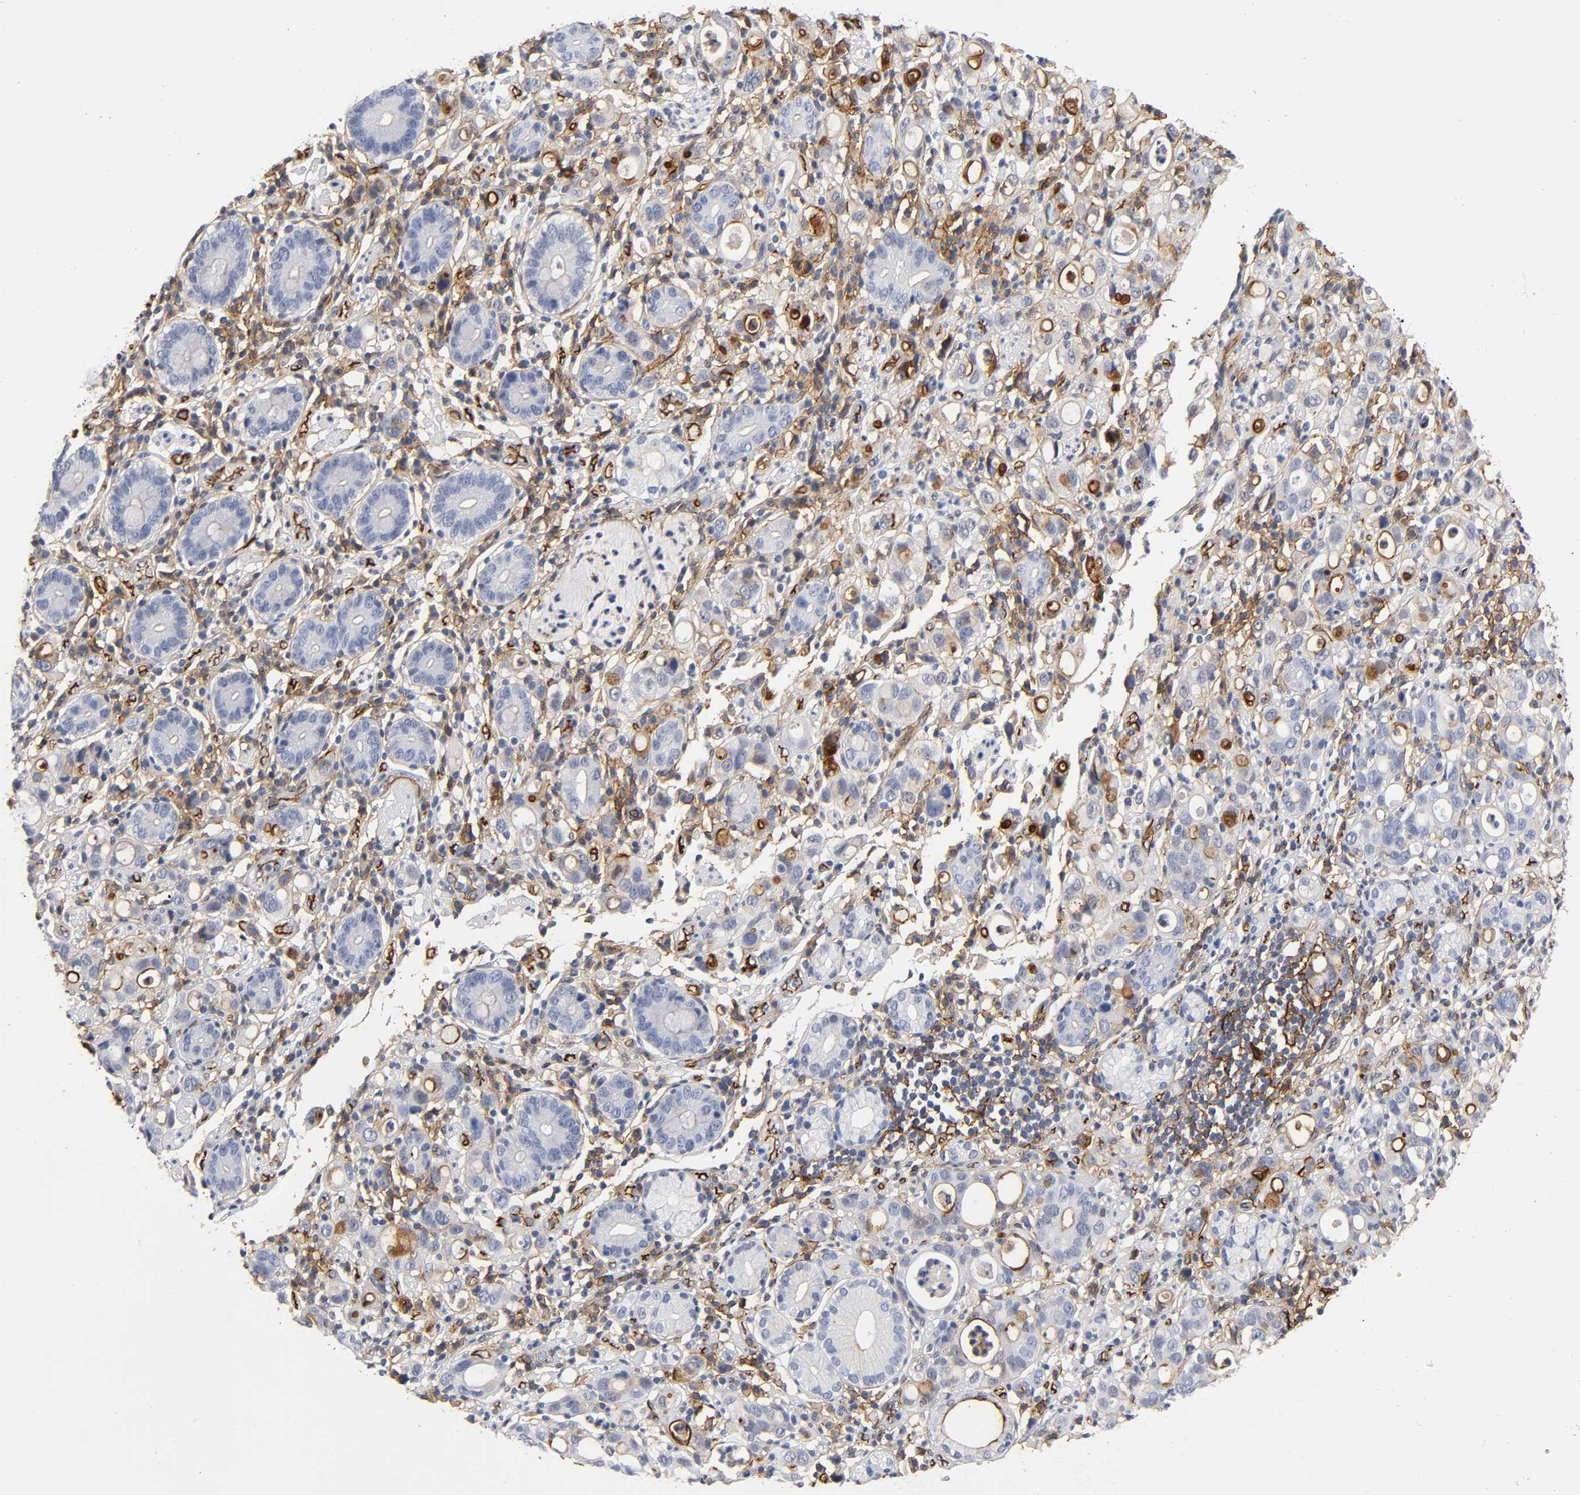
{"staining": {"intensity": "negative", "quantity": "none", "location": "none"}, "tissue": "stomach cancer", "cell_type": "Tumor cells", "image_type": "cancer", "snomed": [{"axis": "morphology", "description": "Adenocarcinoma, NOS"}, {"axis": "topography", "description": "Stomach"}], "caption": "This is a micrograph of immunohistochemistry (IHC) staining of adenocarcinoma (stomach), which shows no expression in tumor cells.", "gene": "ICAM1", "patient": {"sex": "female", "age": 75}}